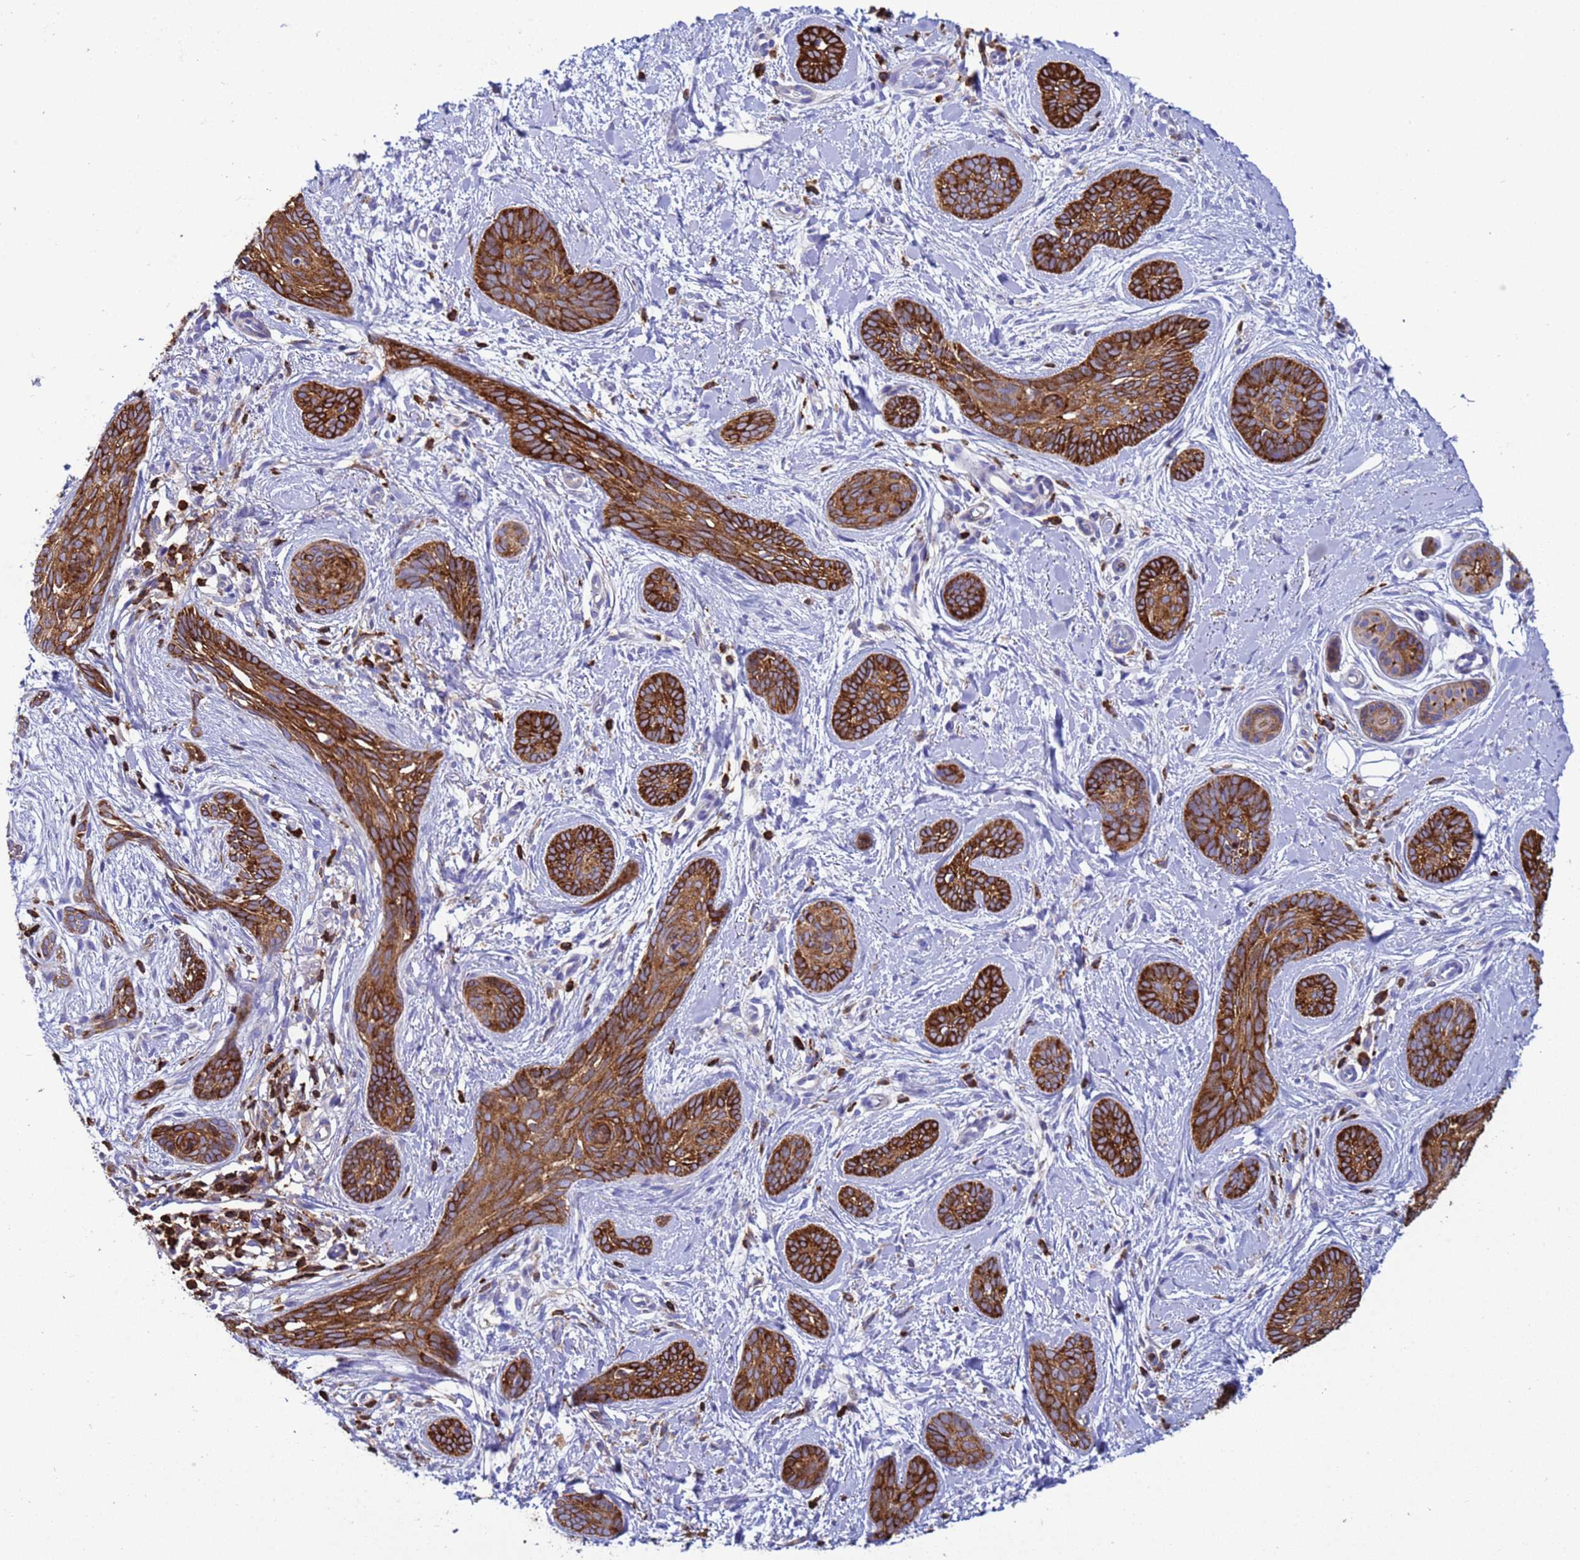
{"staining": {"intensity": "strong", "quantity": ">75%", "location": "cytoplasmic/membranous"}, "tissue": "skin cancer", "cell_type": "Tumor cells", "image_type": "cancer", "snomed": [{"axis": "morphology", "description": "Basal cell carcinoma"}, {"axis": "topography", "description": "Skin"}], "caption": "Immunohistochemistry image of neoplastic tissue: human skin cancer (basal cell carcinoma) stained using immunohistochemistry (IHC) reveals high levels of strong protein expression localized specifically in the cytoplasmic/membranous of tumor cells, appearing as a cytoplasmic/membranous brown color.", "gene": "EZR", "patient": {"sex": "female", "age": 81}}